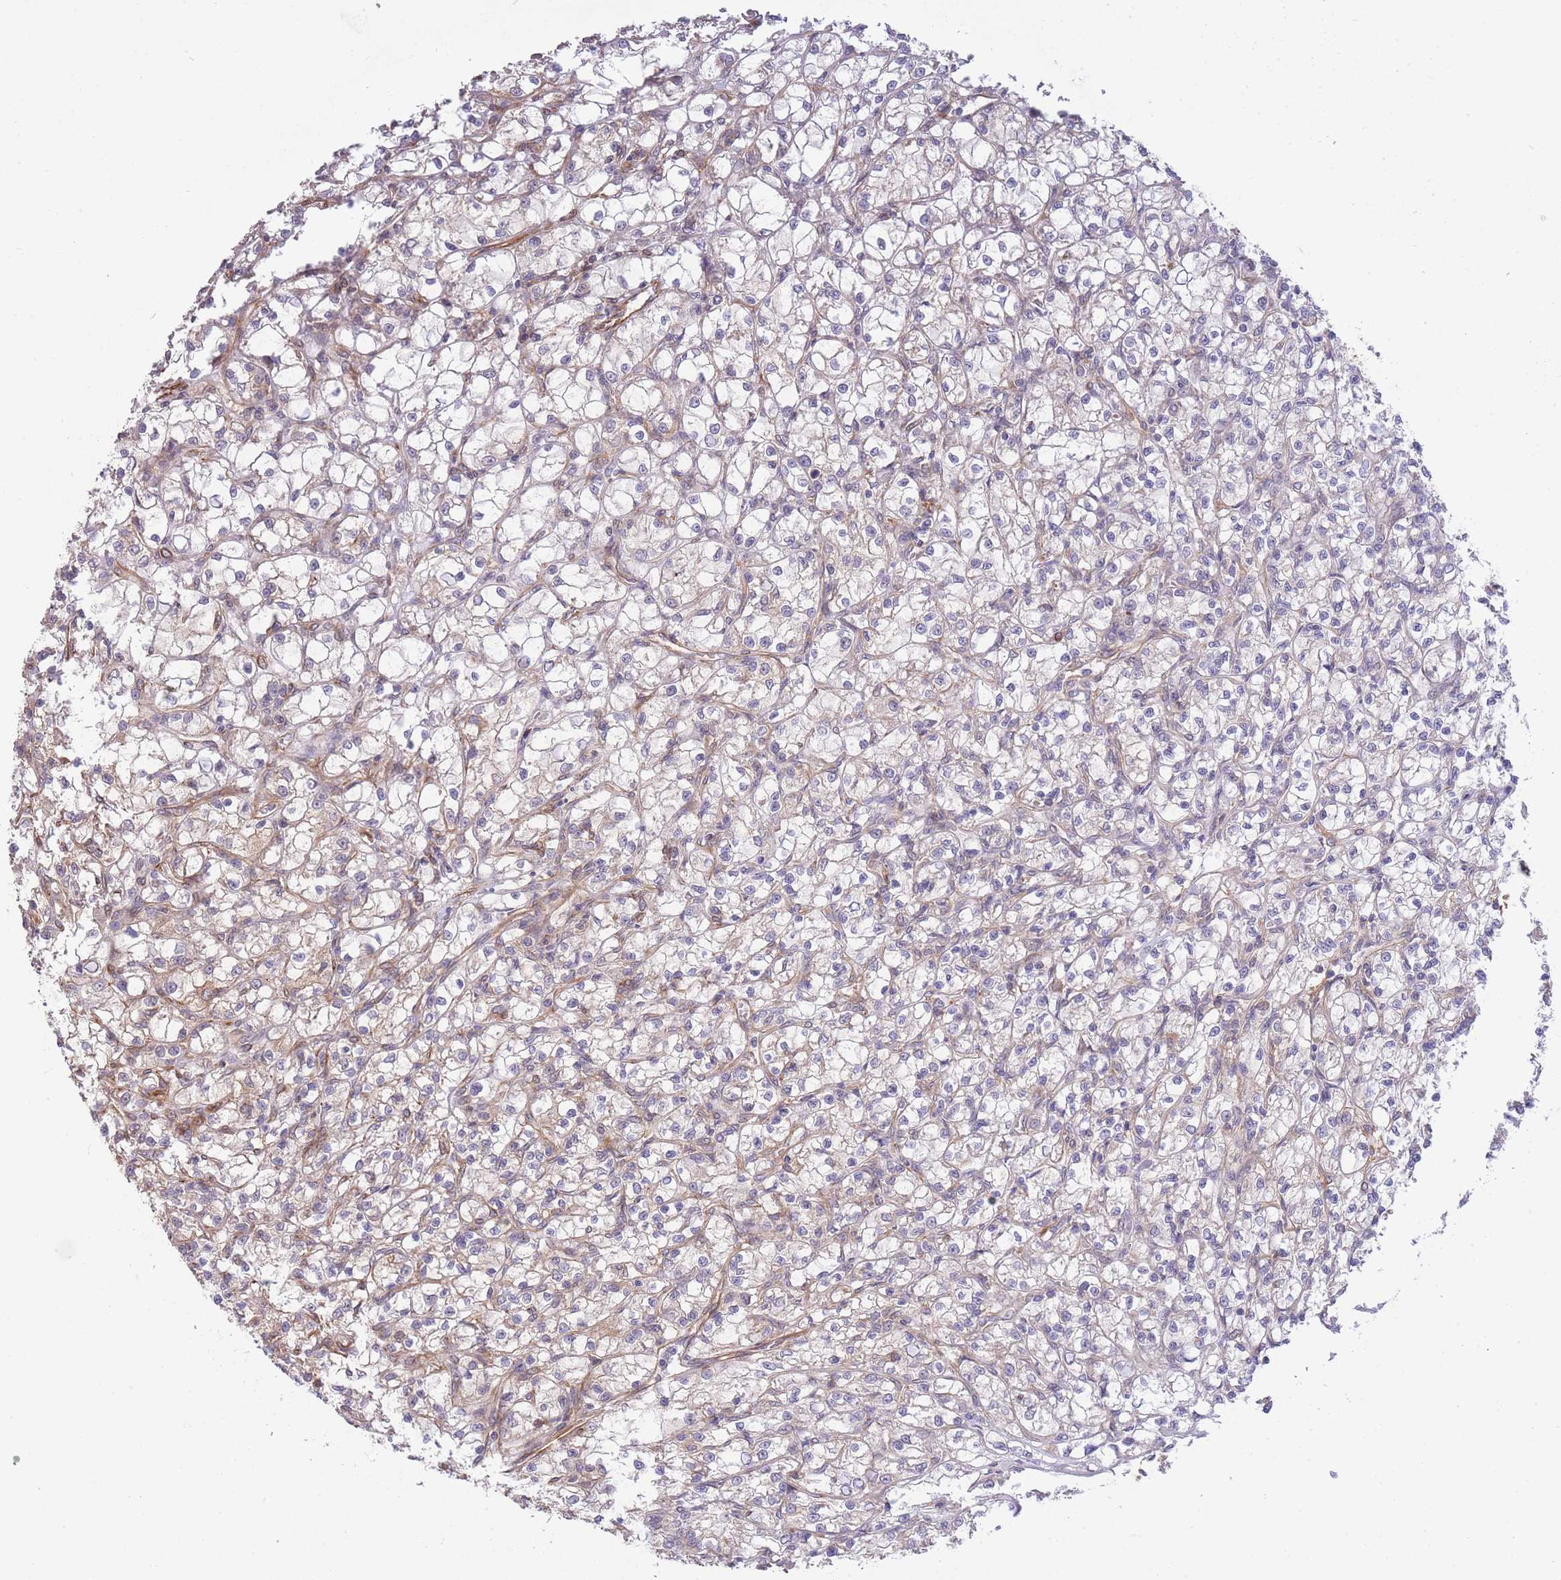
{"staining": {"intensity": "weak", "quantity": "<25%", "location": "cytoplasmic/membranous"}, "tissue": "renal cancer", "cell_type": "Tumor cells", "image_type": "cancer", "snomed": [{"axis": "morphology", "description": "Adenocarcinoma, NOS"}, {"axis": "topography", "description": "Kidney"}], "caption": "Photomicrograph shows no protein positivity in tumor cells of renal cancer (adenocarcinoma) tissue. Nuclei are stained in blue.", "gene": "EXOSC8", "patient": {"sex": "female", "age": 59}}